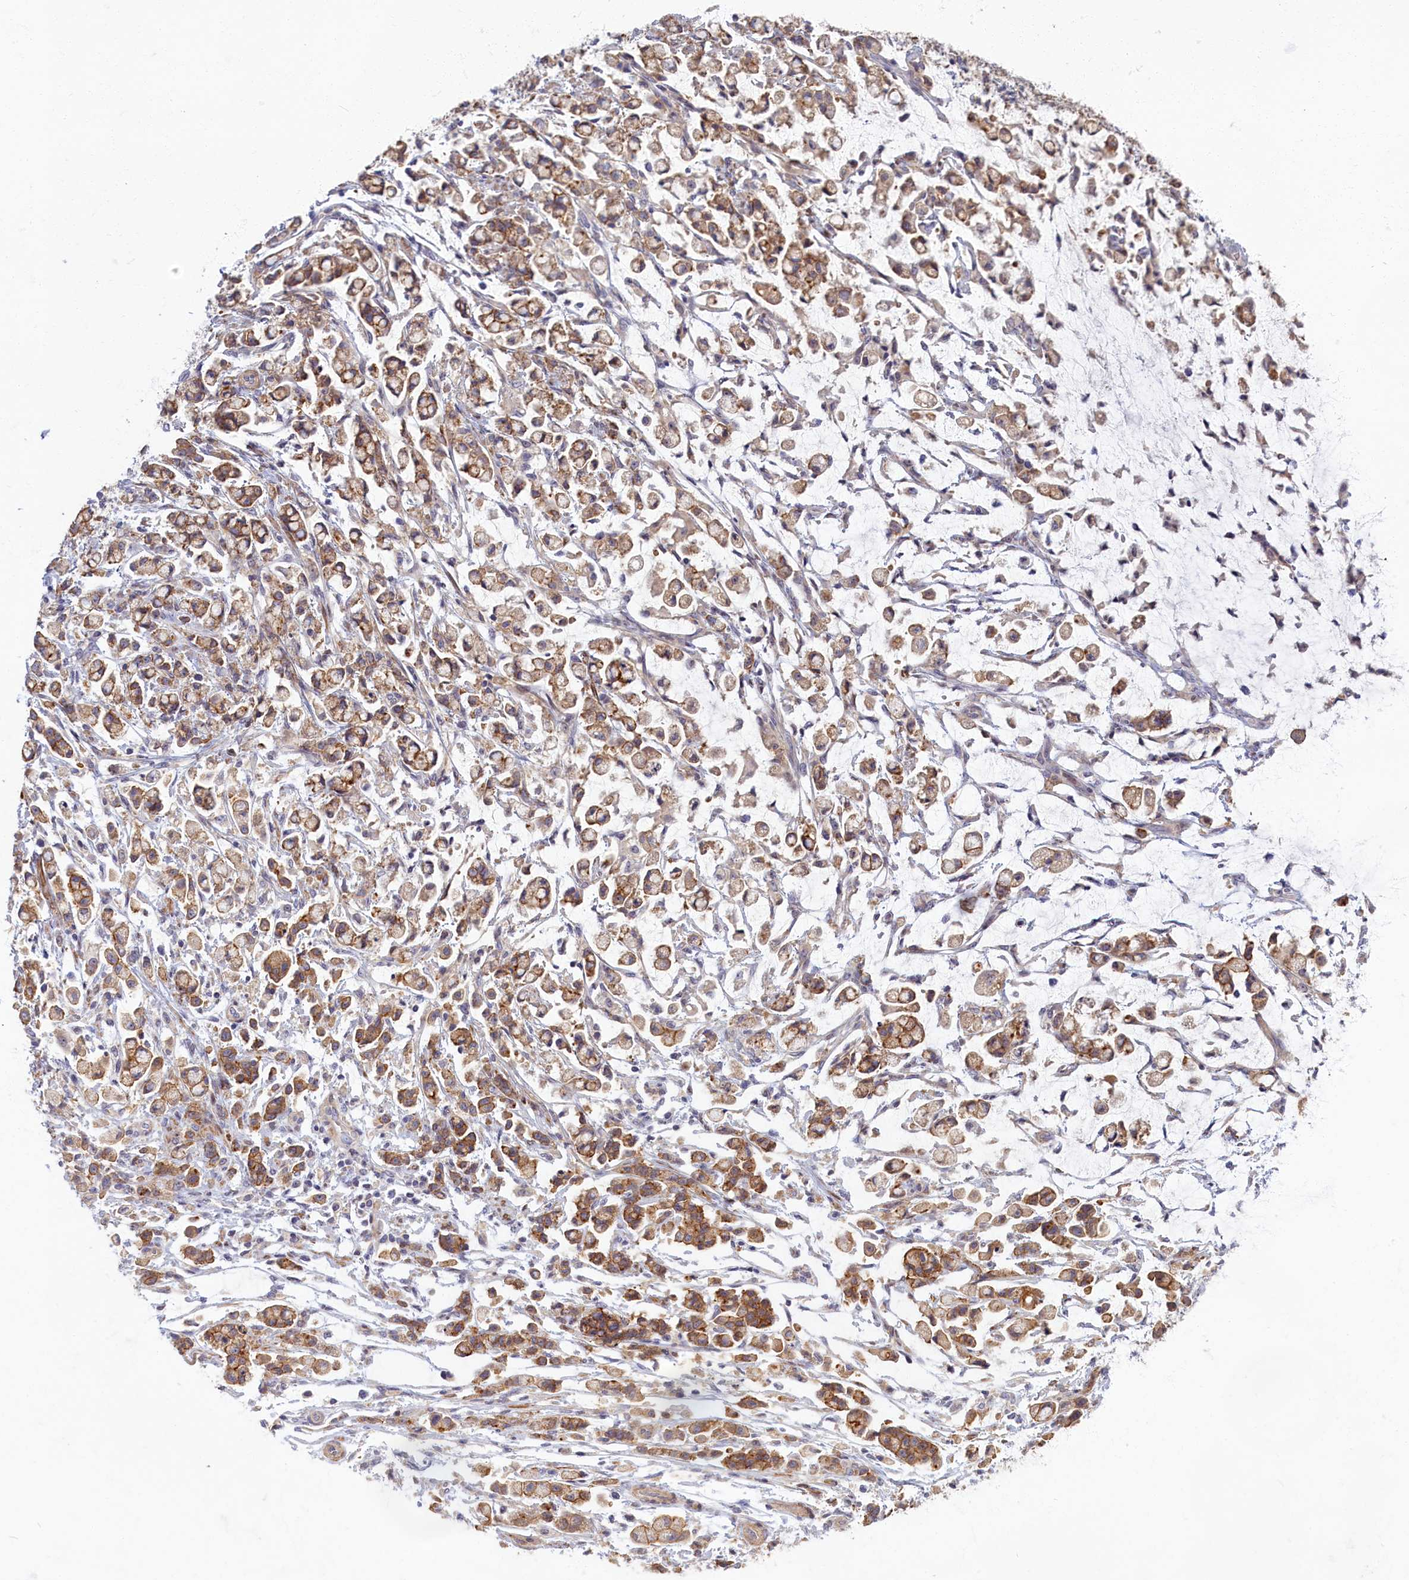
{"staining": {"intensity": "moderate", "quantity": ">75%", "location": "cytoplasmic/membranous"}, "tissue": "stomach cancer", "cell_type": "Tumor cells", "image_type": "cancer", "snomed": [{"axis": "morphology", "description": "Adenocarcinoma, NOS"}, {"axis": "topography", "description": "Stomach"}], "caption": "Immunohistochemical staining of stomach adenocarcinoma exhibits moderate cytoplasmic/membranous protein positivity in about >75% of tumor cells.", "gene": "TRPM4", "patient": {"sex": "female", "age": 60}}